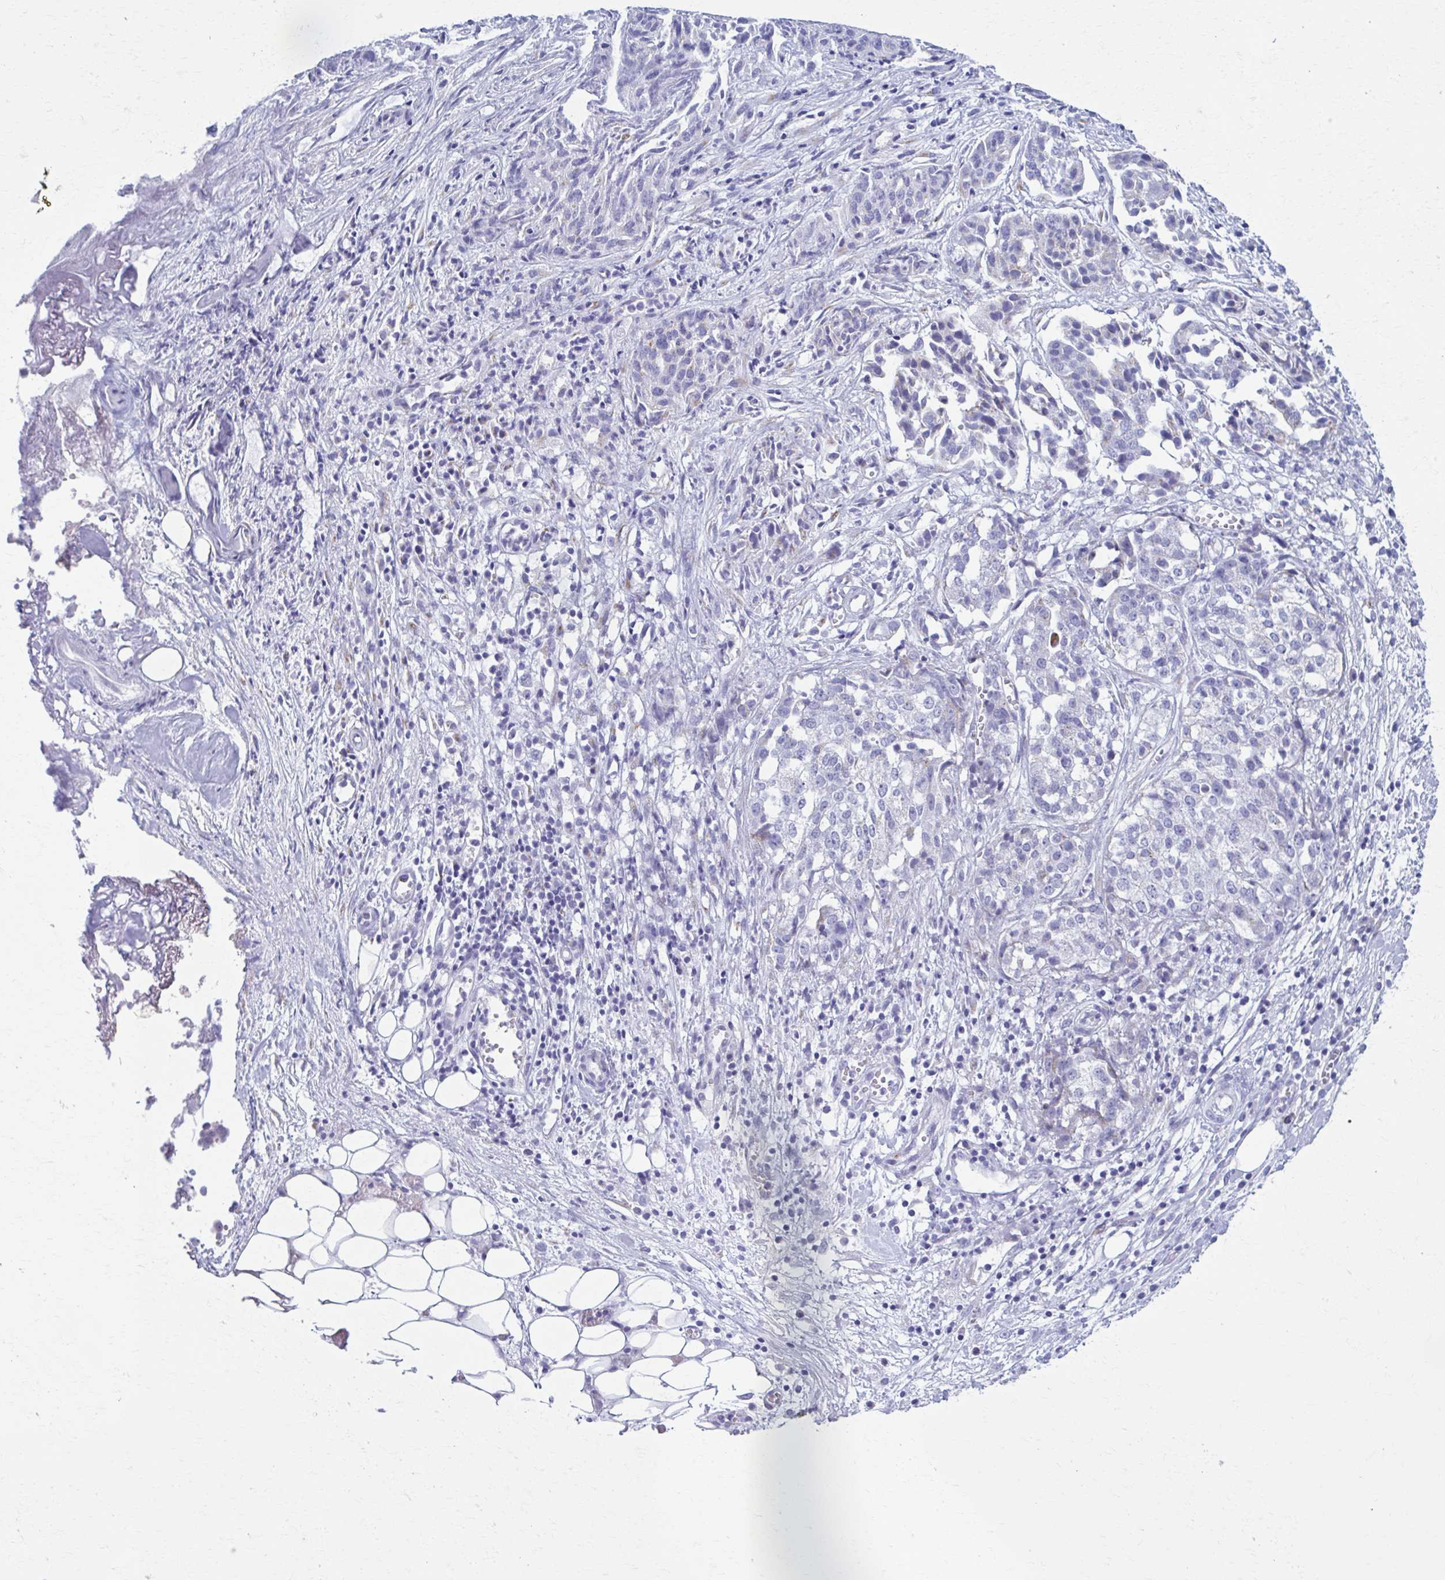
{"staining": {"intensity": "negative", "quantity": "none", "location": "none"}, "tissue": "ovarian cancer", "cell_type": "Tumor cells", "image_type": "cancer", "snomed": [{"axis": "morphology", "description": "Cystadenocarcinoma, serous, NOS"}, {"axis": "topography", "description": "Soft tissue"}, {"axis": "topography", "description": "Ovary"}], "caption": "There is no significant staining in tumor cells of ovarian cancer. (DAB (3,3'-diaminobenzidine) IHC, high magnification).", "gene": "ZNF682", "patient": {"sex": "female", "age": 57}}